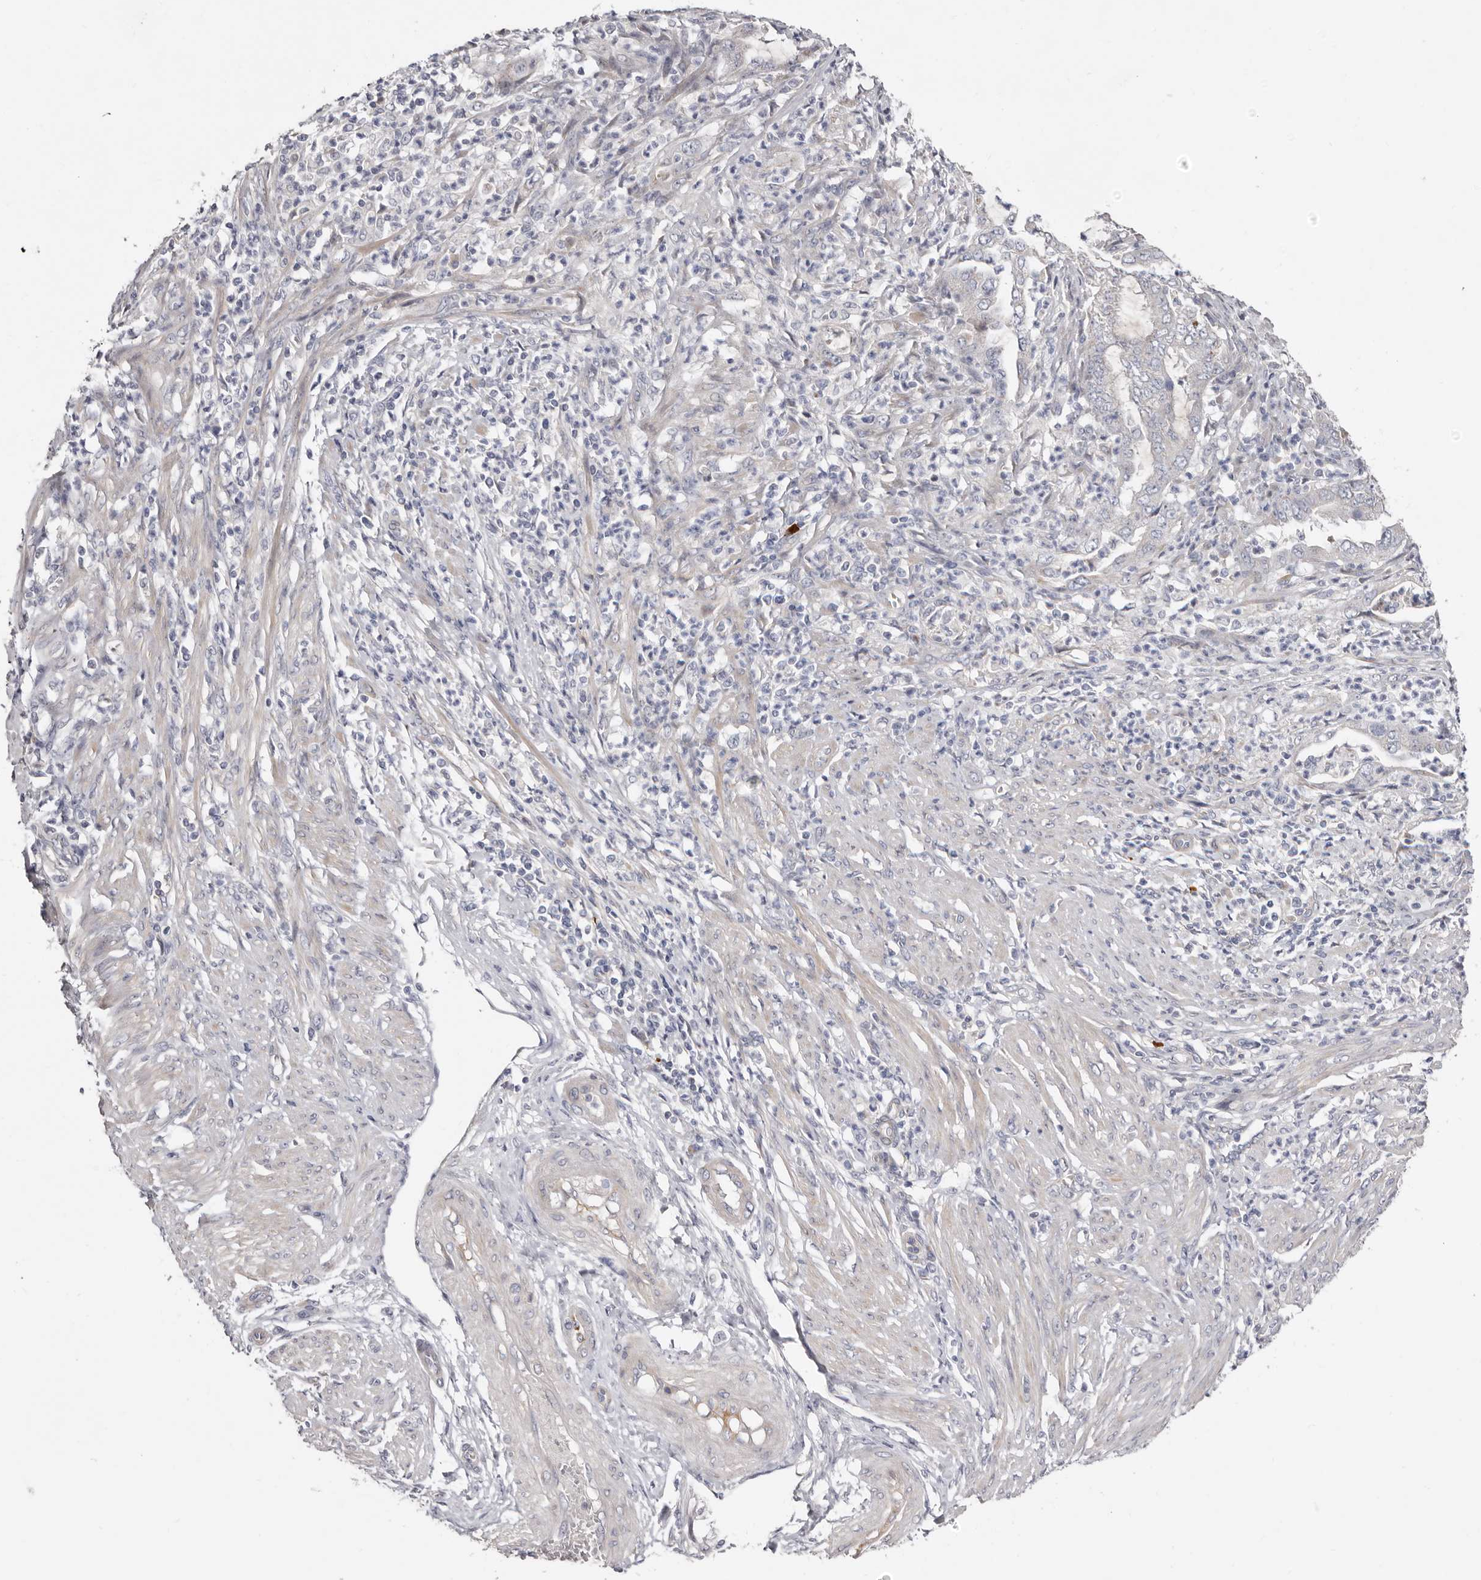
{"staining": {"intensity": "negative", "quantity": "none", "location": "none"}, "tissue": "endometrial cancer", "cell_type": "Tumor cells", "image_type": "cancer", "snomed": [{"axis": "morphology", "description": "Adenocarcinoma, NOS"}, {"axis": "topography", "description": "Endometrium"}], "caption": "Immunohistochemistry (IHC) of human endometrial adenocarcinoma displays no staining in tumor cells.", "gene": "SPTA1", "patient": {"sex": "female", "age": 51}}